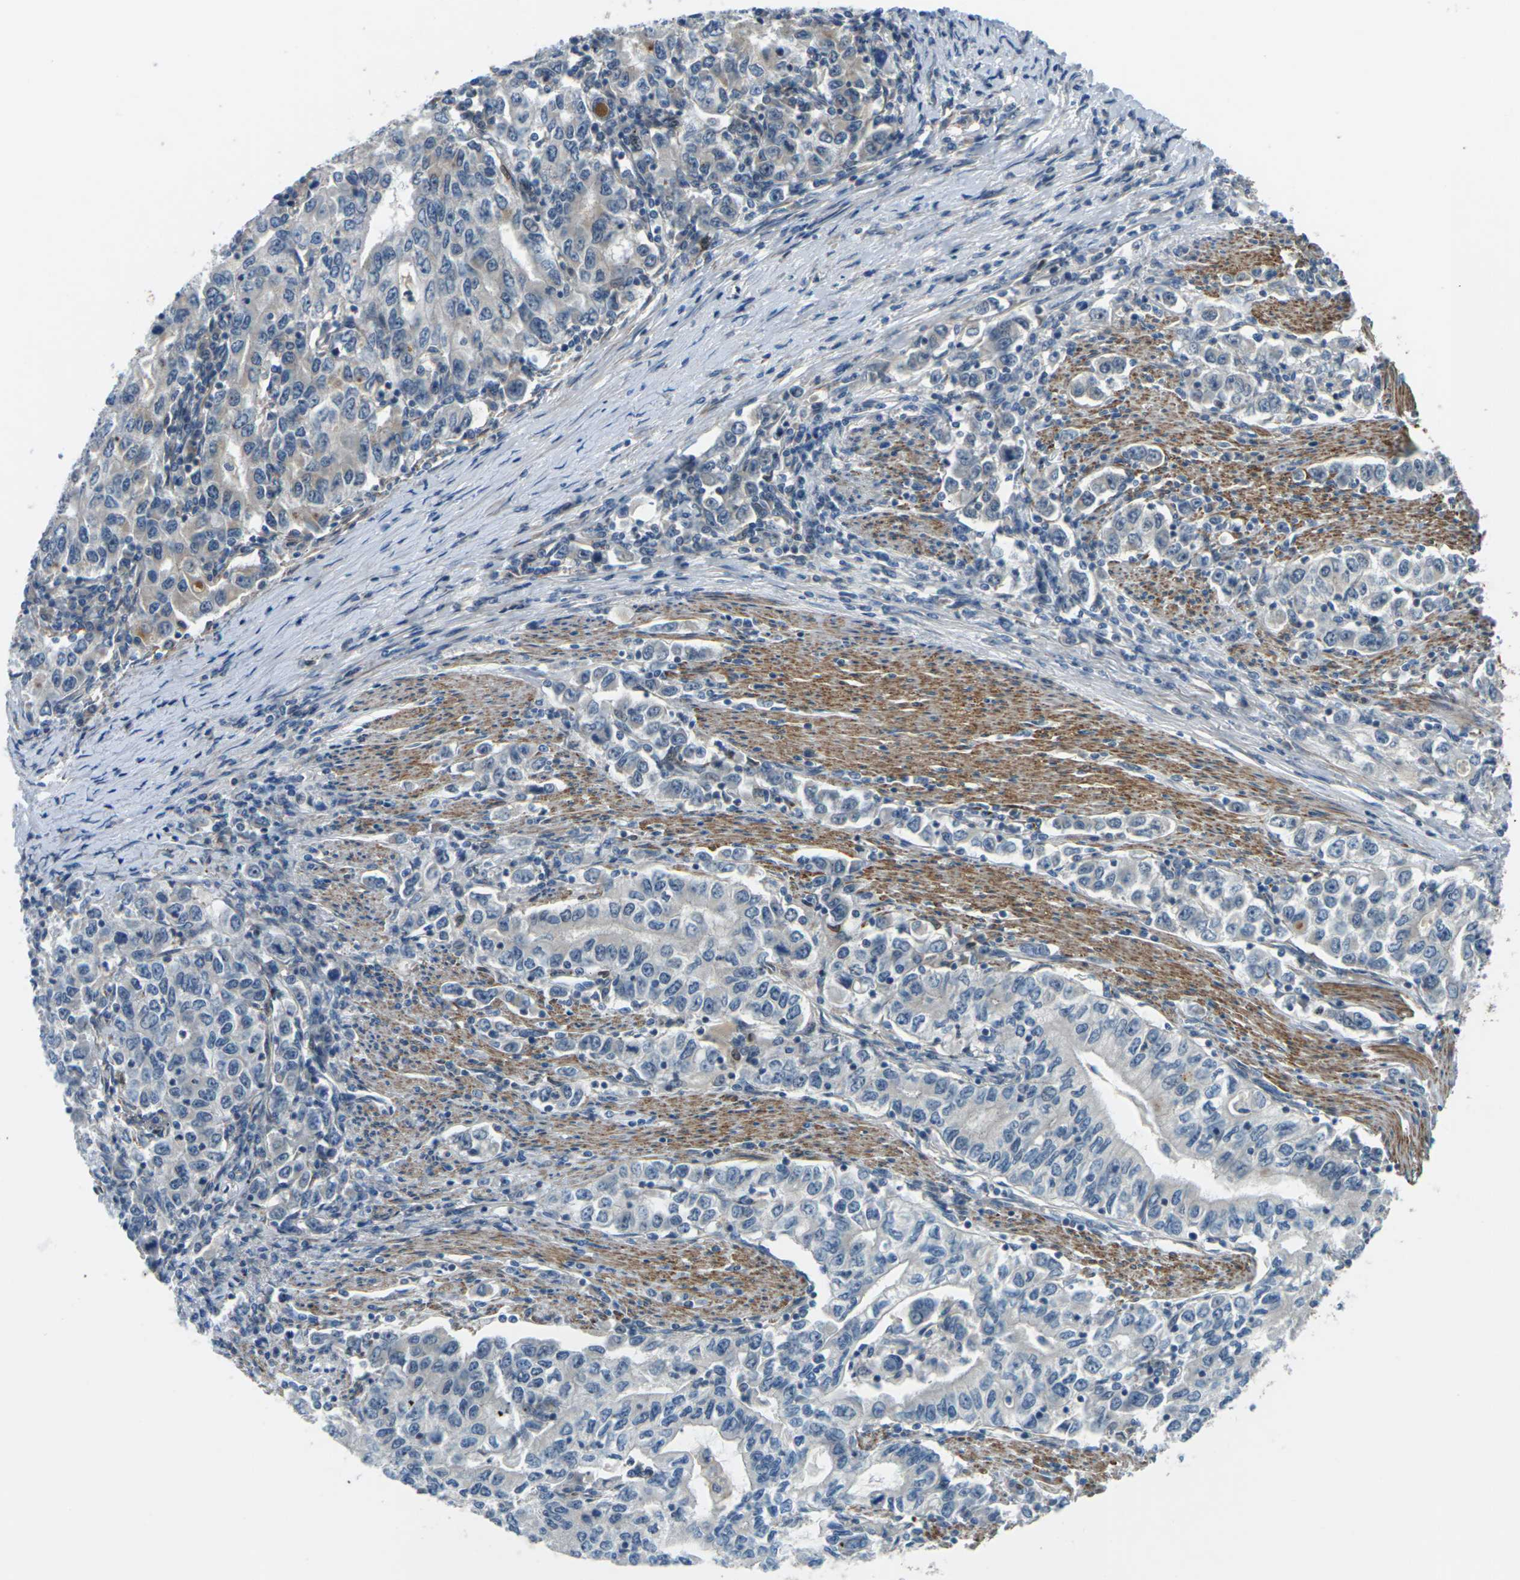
{"staining": {"intensity": "negative", "quantity": "none", "location": "none"}, "tissue": "stomach cancer", "cell_type": "Tumor cells", "image_type": "cancer", "snomed": [{"axis": "morphology", "description": "Adenocarcinoma, NOS"}, {"axis": "topography", "description": "Stomach, lower"}], "caption": "Immunohistochemistry (IHC) of stomach adenocarcinoma demonstrates no positivity in tumor cells.", "gene": "SLC13A3", "patient": {"sex": "female", "age": 72}}